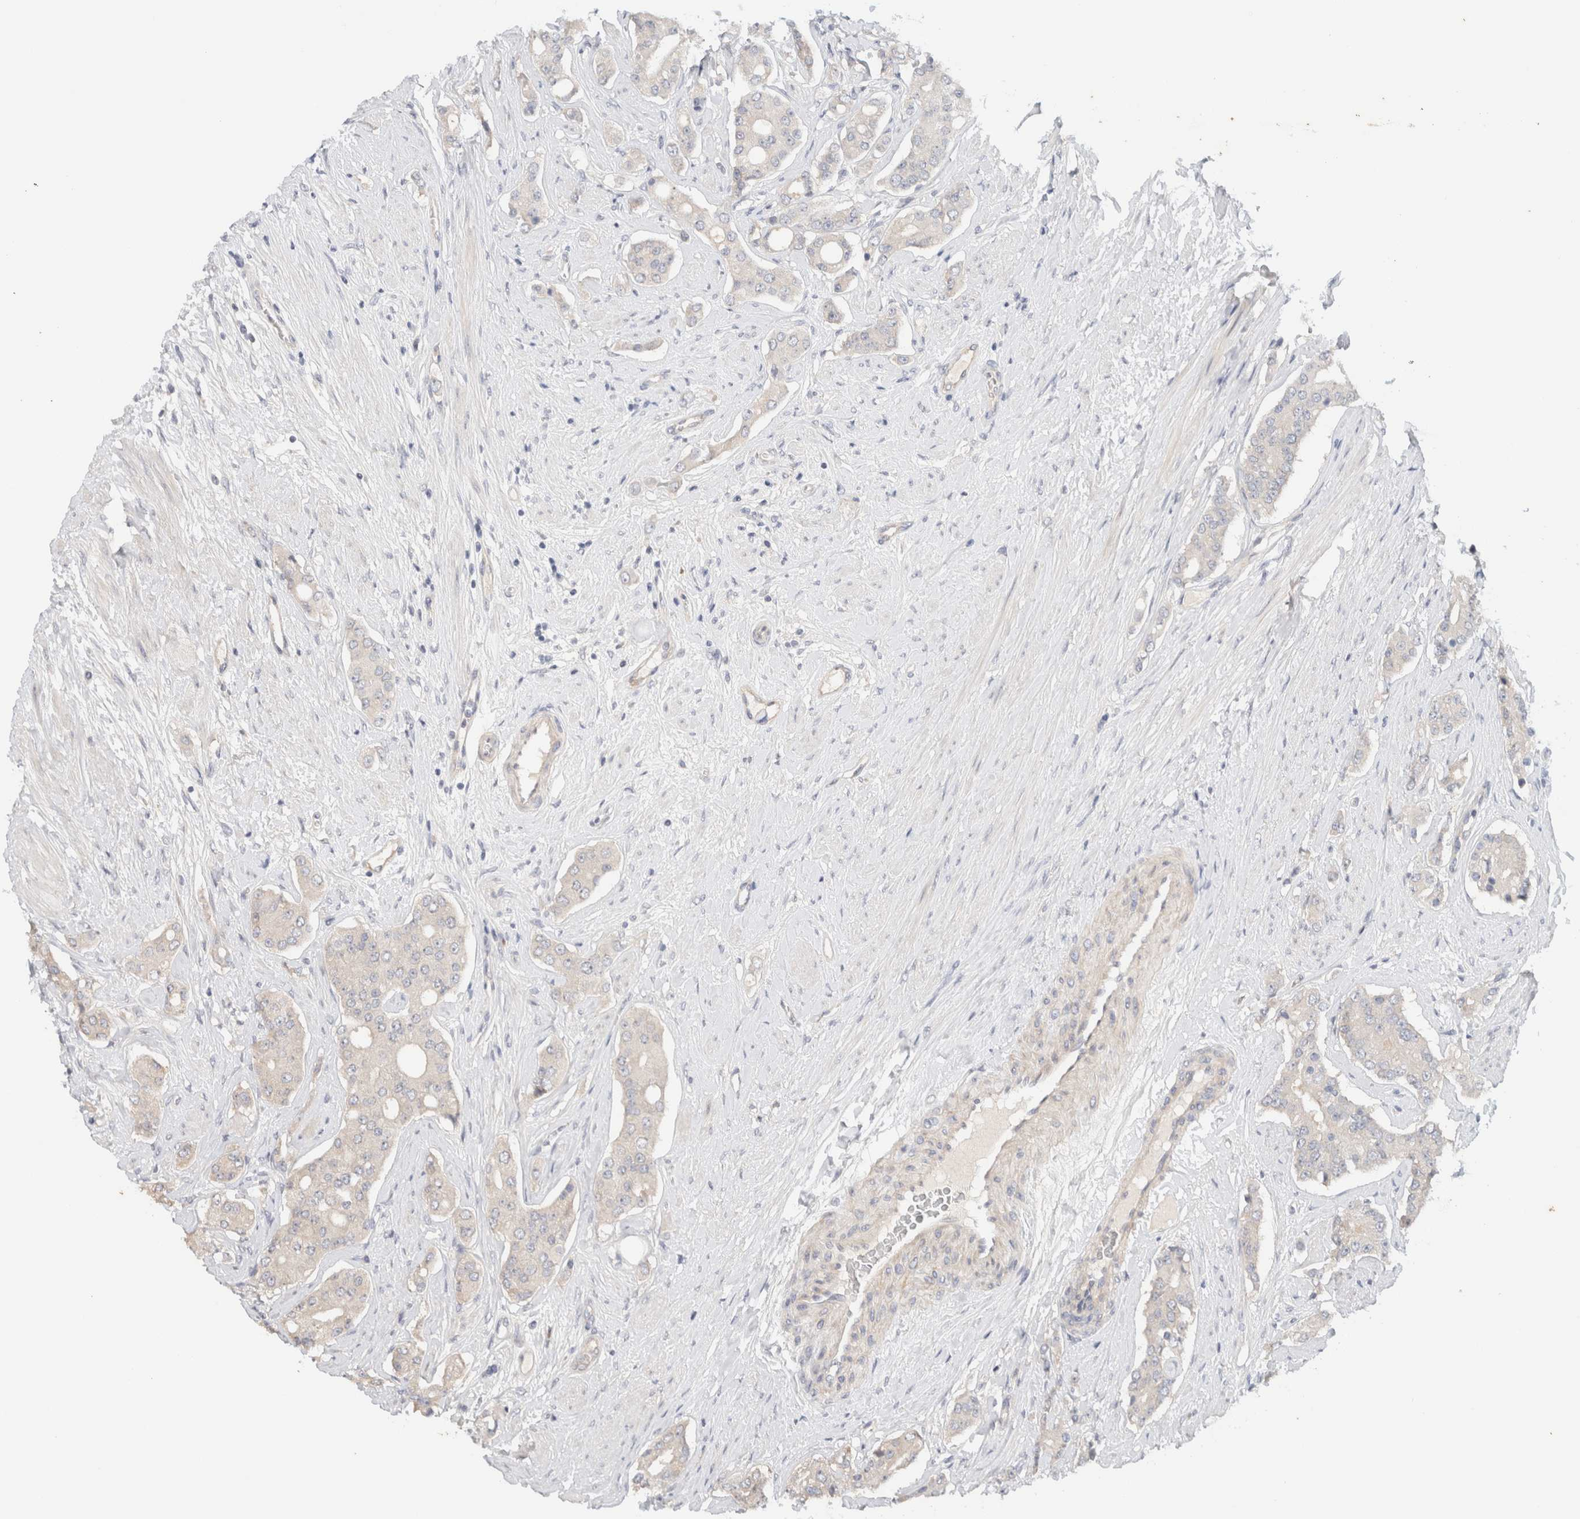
{"staining": {"intensity": "negative", "quantity": "none", "location": "none"}, "tissue": "prostate cancer", "cell_type": "Tumor cells", "image_type": "cancer", "snomed": [{"axis": "morphology", "description": "Adenocarcinoma, High grade"}, {"axis": "topography", "description": "Prostate"}], "caption": "Immunohistochemical staining of human prostate adenocarcinoma (high-grade) demonstrates no significant staining in tumor cells.", "gene": "SPRTN", "patient": {"sex": "male", "age": 71}}